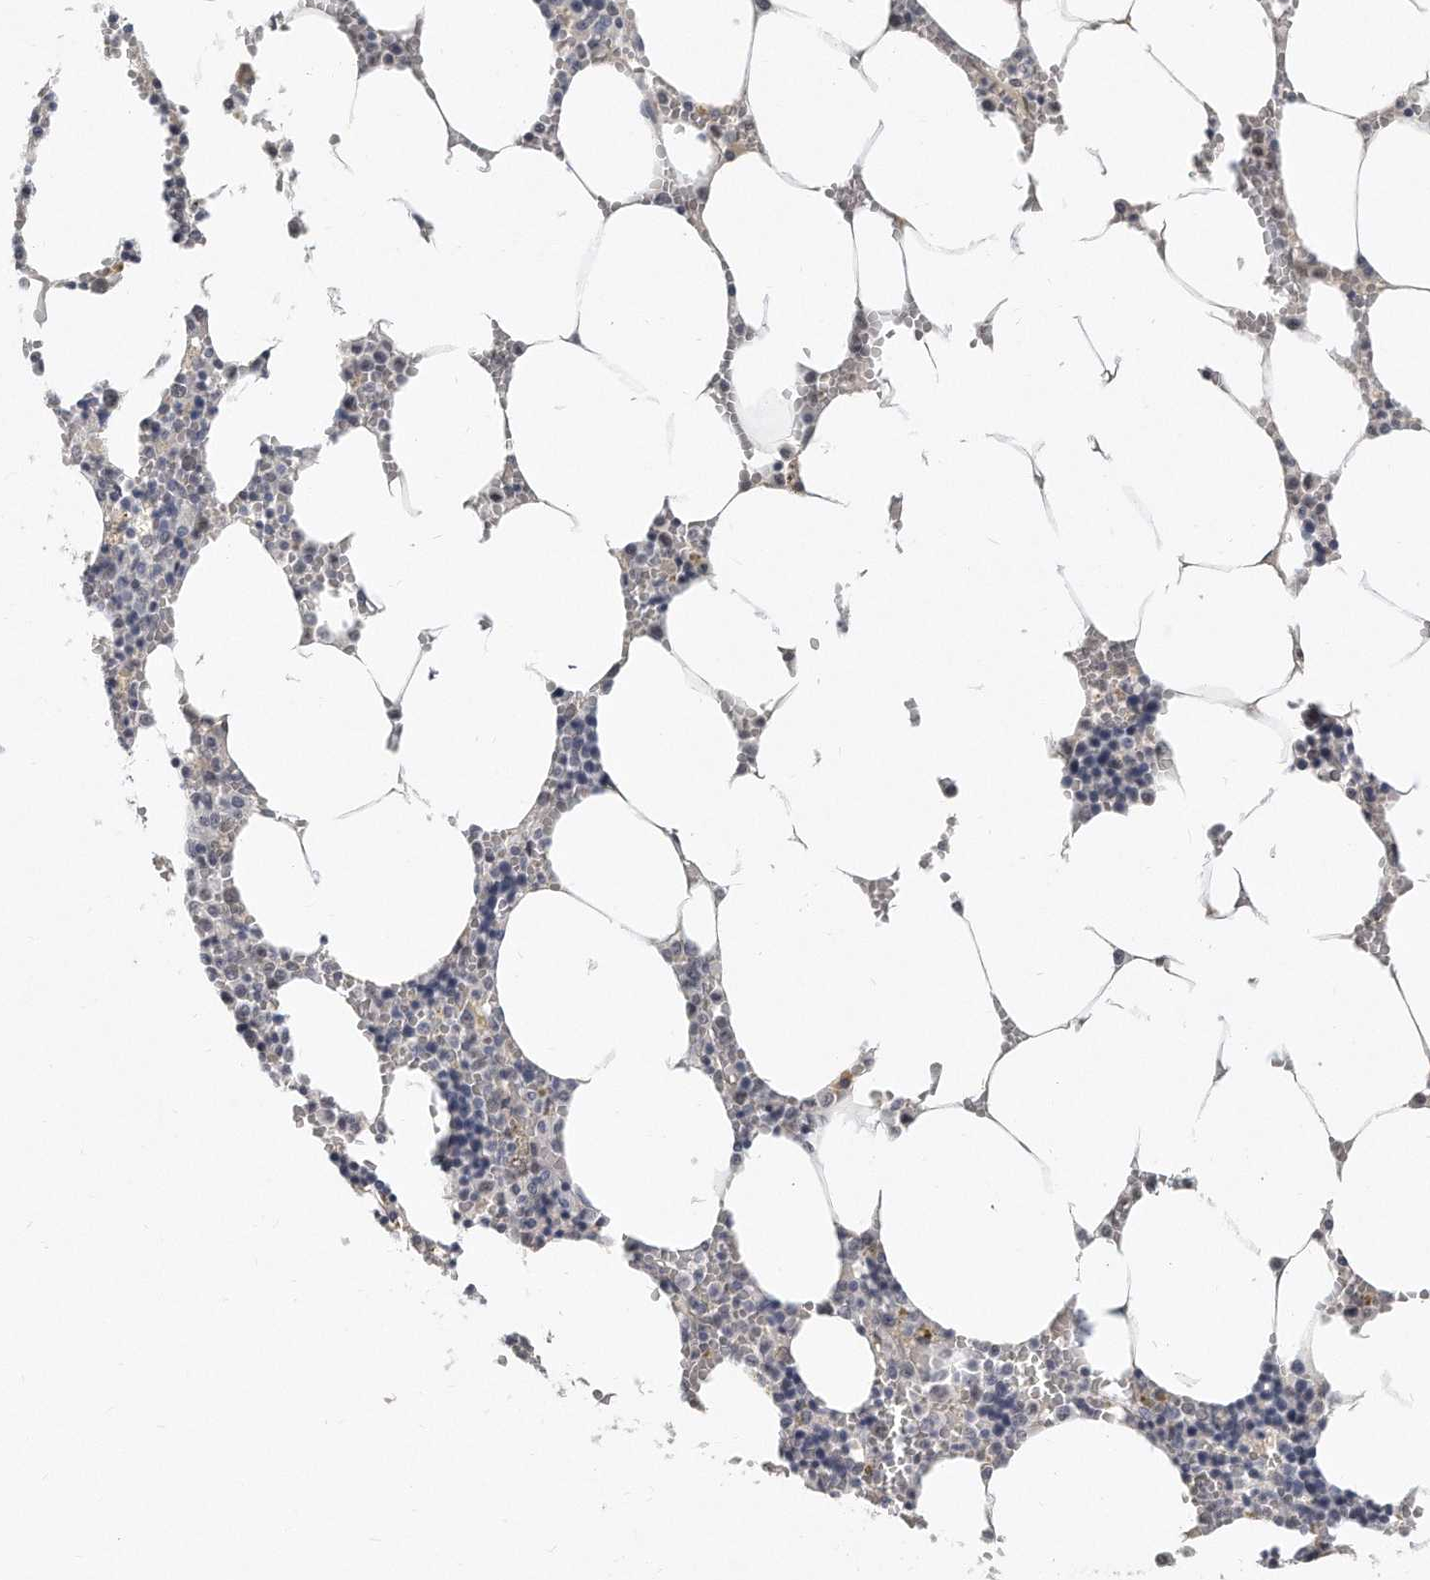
{"staining": {"intensity": "moderate", "quantity": "<25%", "location": "nuclear"}, "tissue": "bone marrow", "cell_type": "Hematopoietic cells", "image_type": "normal", "snomed": [{"axis": "morphology", "description": "Normal tissue, NOS"}, {"axis": "topography", "description": "Bone marrow"}], "caption": "A high-resolution micrograph shows immunohistochemistry (IHC) staining of benign bone marrow, which shows moderate nuclear expression in approximately <25% of hematopoietic cells. (Stains: DAB in brown, nuclei in blue, Microscopy: brightfield microscopy at high magnification).", "gene": "CTBP2", "patient": {"sex": "male", "age": 70}}